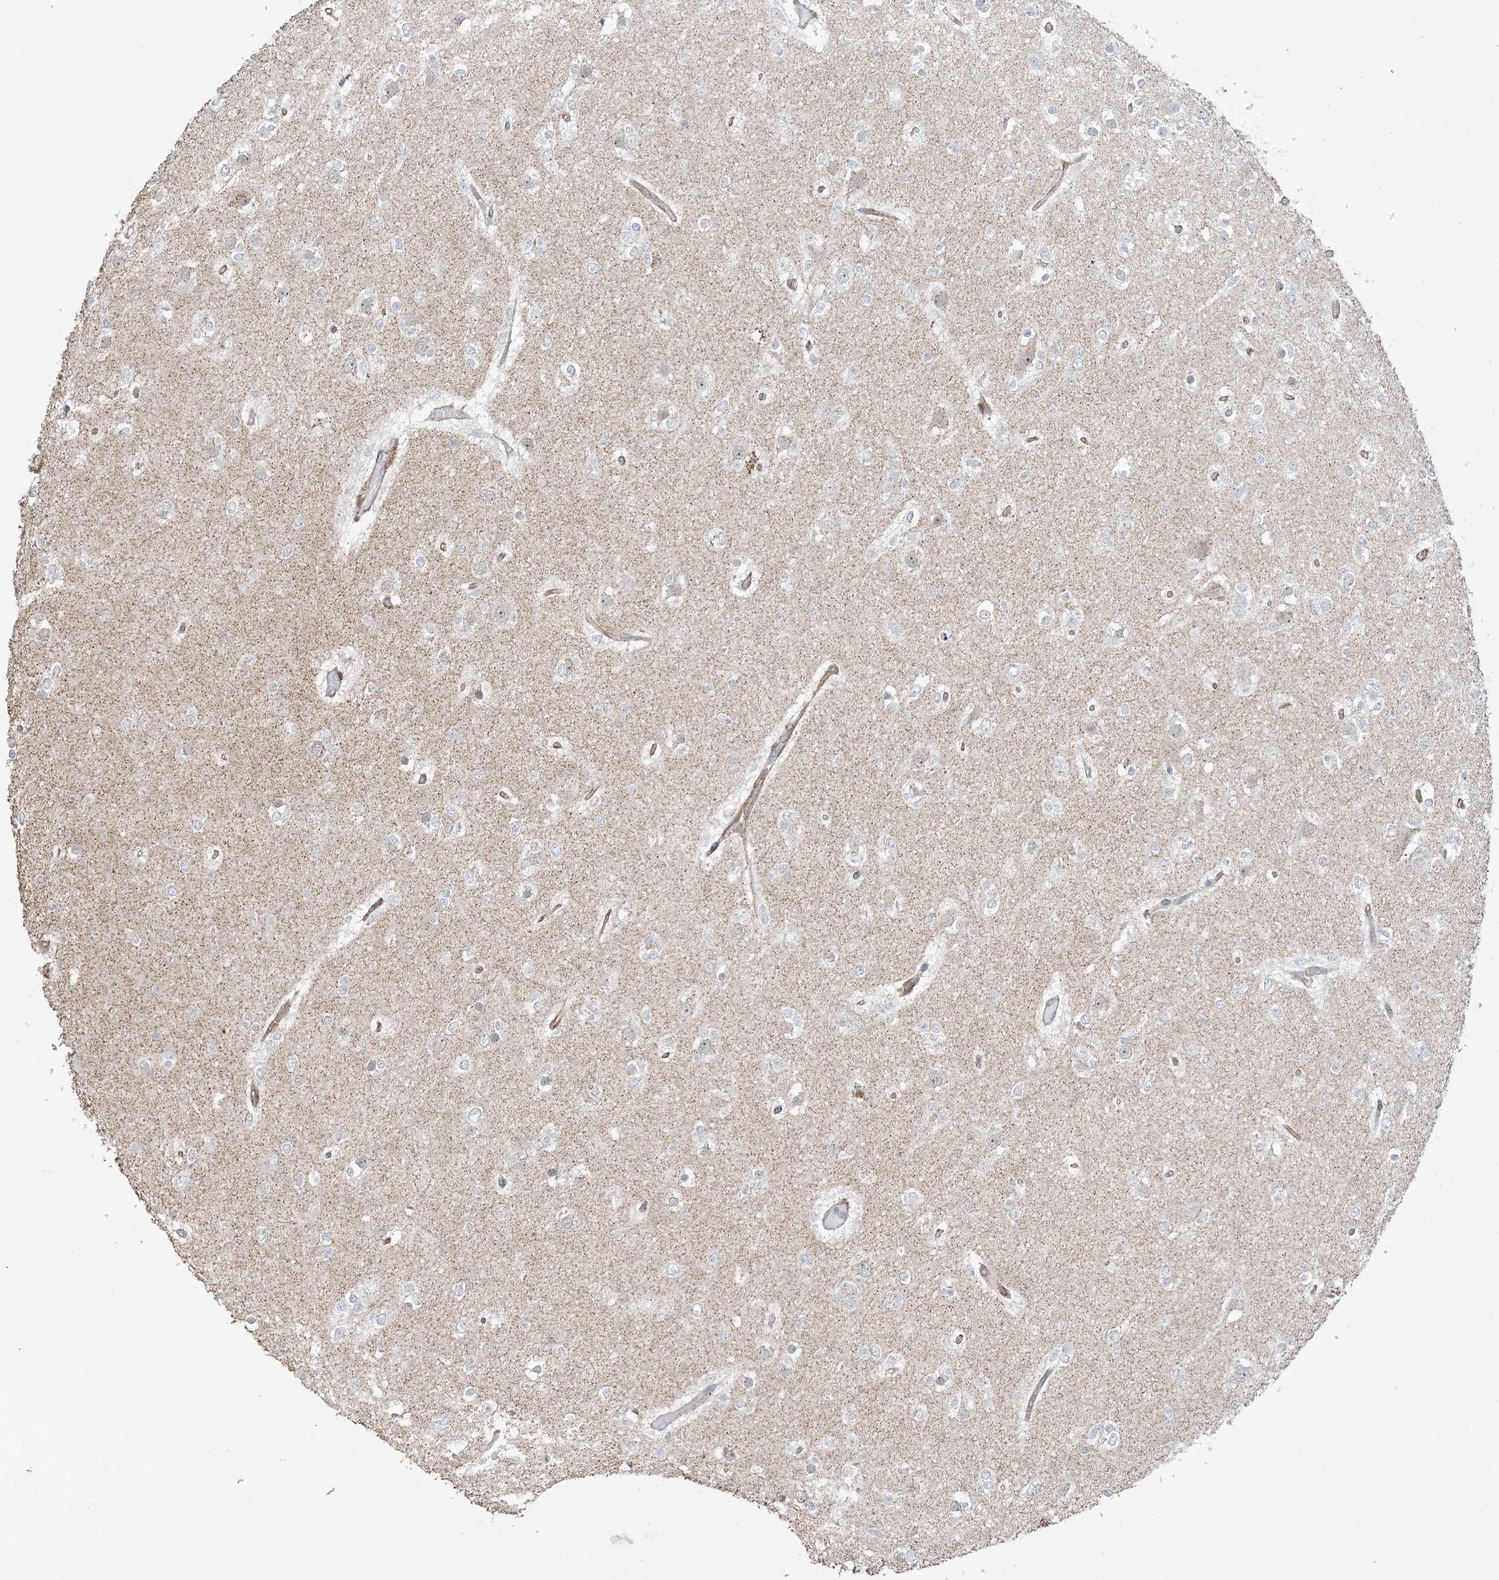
{"staining": {"intensity": "negative", "quantity": "none", "location": "none"}, "tissue": "glioma", "cell_type": "Tumor cells", "image_type": "cancer", "snomed": [{"axis": "morphology", "description": "Glioma, malignant, Low grade"}, {"axis": "topography", "description": "Brain"}], "caption": "Glioma was stained to show a protein in brown. There is no significant staining in tumor cells. The staining is performed using DAB (3,3'-diaminobenzidine) brown chromogen with nuclei counter-stained in using hematoxylin.", "gene": "AGA", "patient": {"sex": "female", "age": 22}}